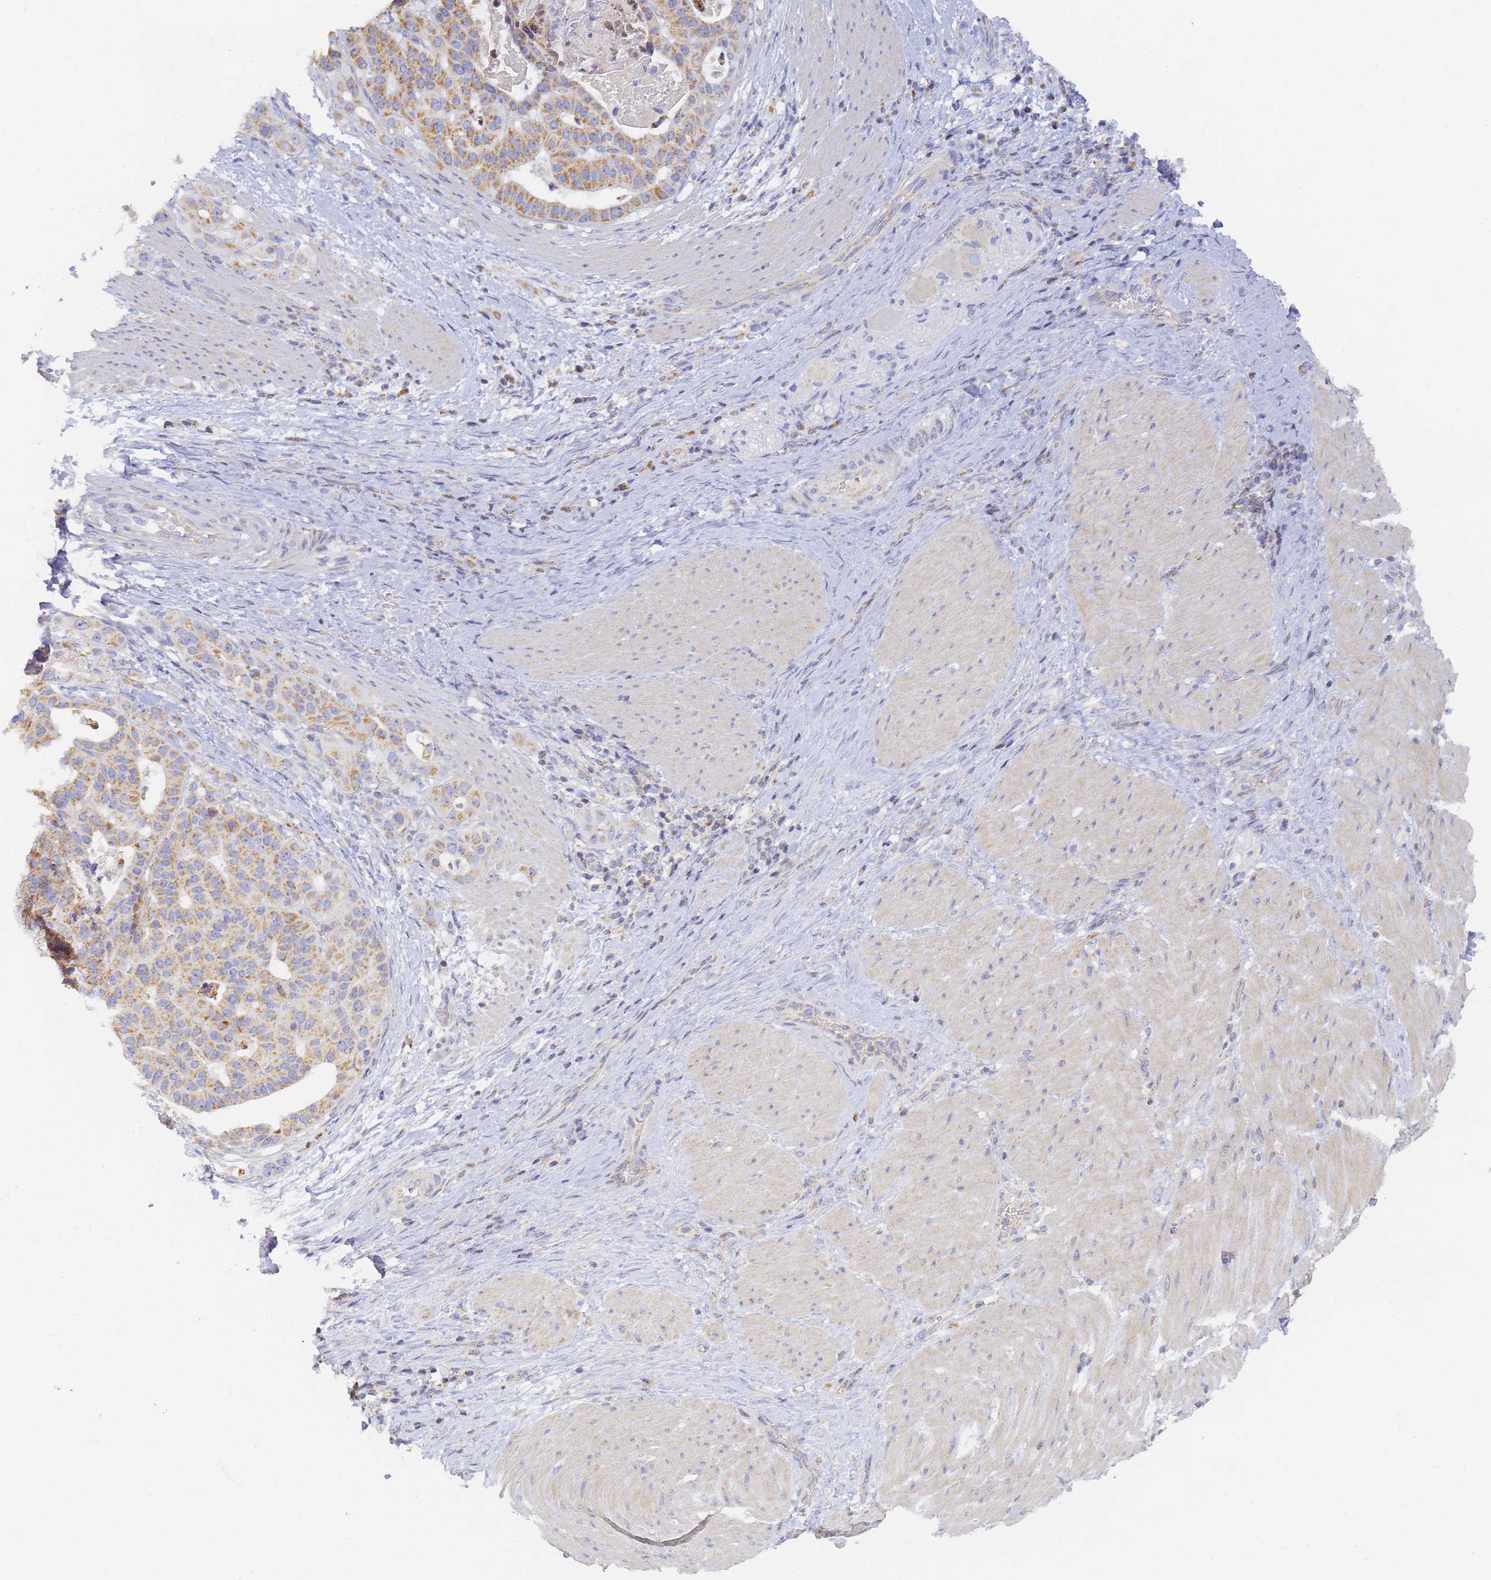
{"staining": {"intensity": "moderate", "quantity": ">75%", "location": "cytoplasmic/membranous"}, "tissue": "stomach cancer", "cell_type": "Tumor cells", "image_type": "cancer", "snomed": [{"axis": "morphology", "description": "Adenocarcinoma, NOS"}, {"axis": "topography", "description": "Stomach"}], "caption": "Adenocarcinoma (stomach) stained with immunohistochemistry exhibits moderate cytoplasmic/membranous expression in approximately >75% of tumor cells.", "gene": "UTP23", "patient": {"sex": "male", "age": 48}}